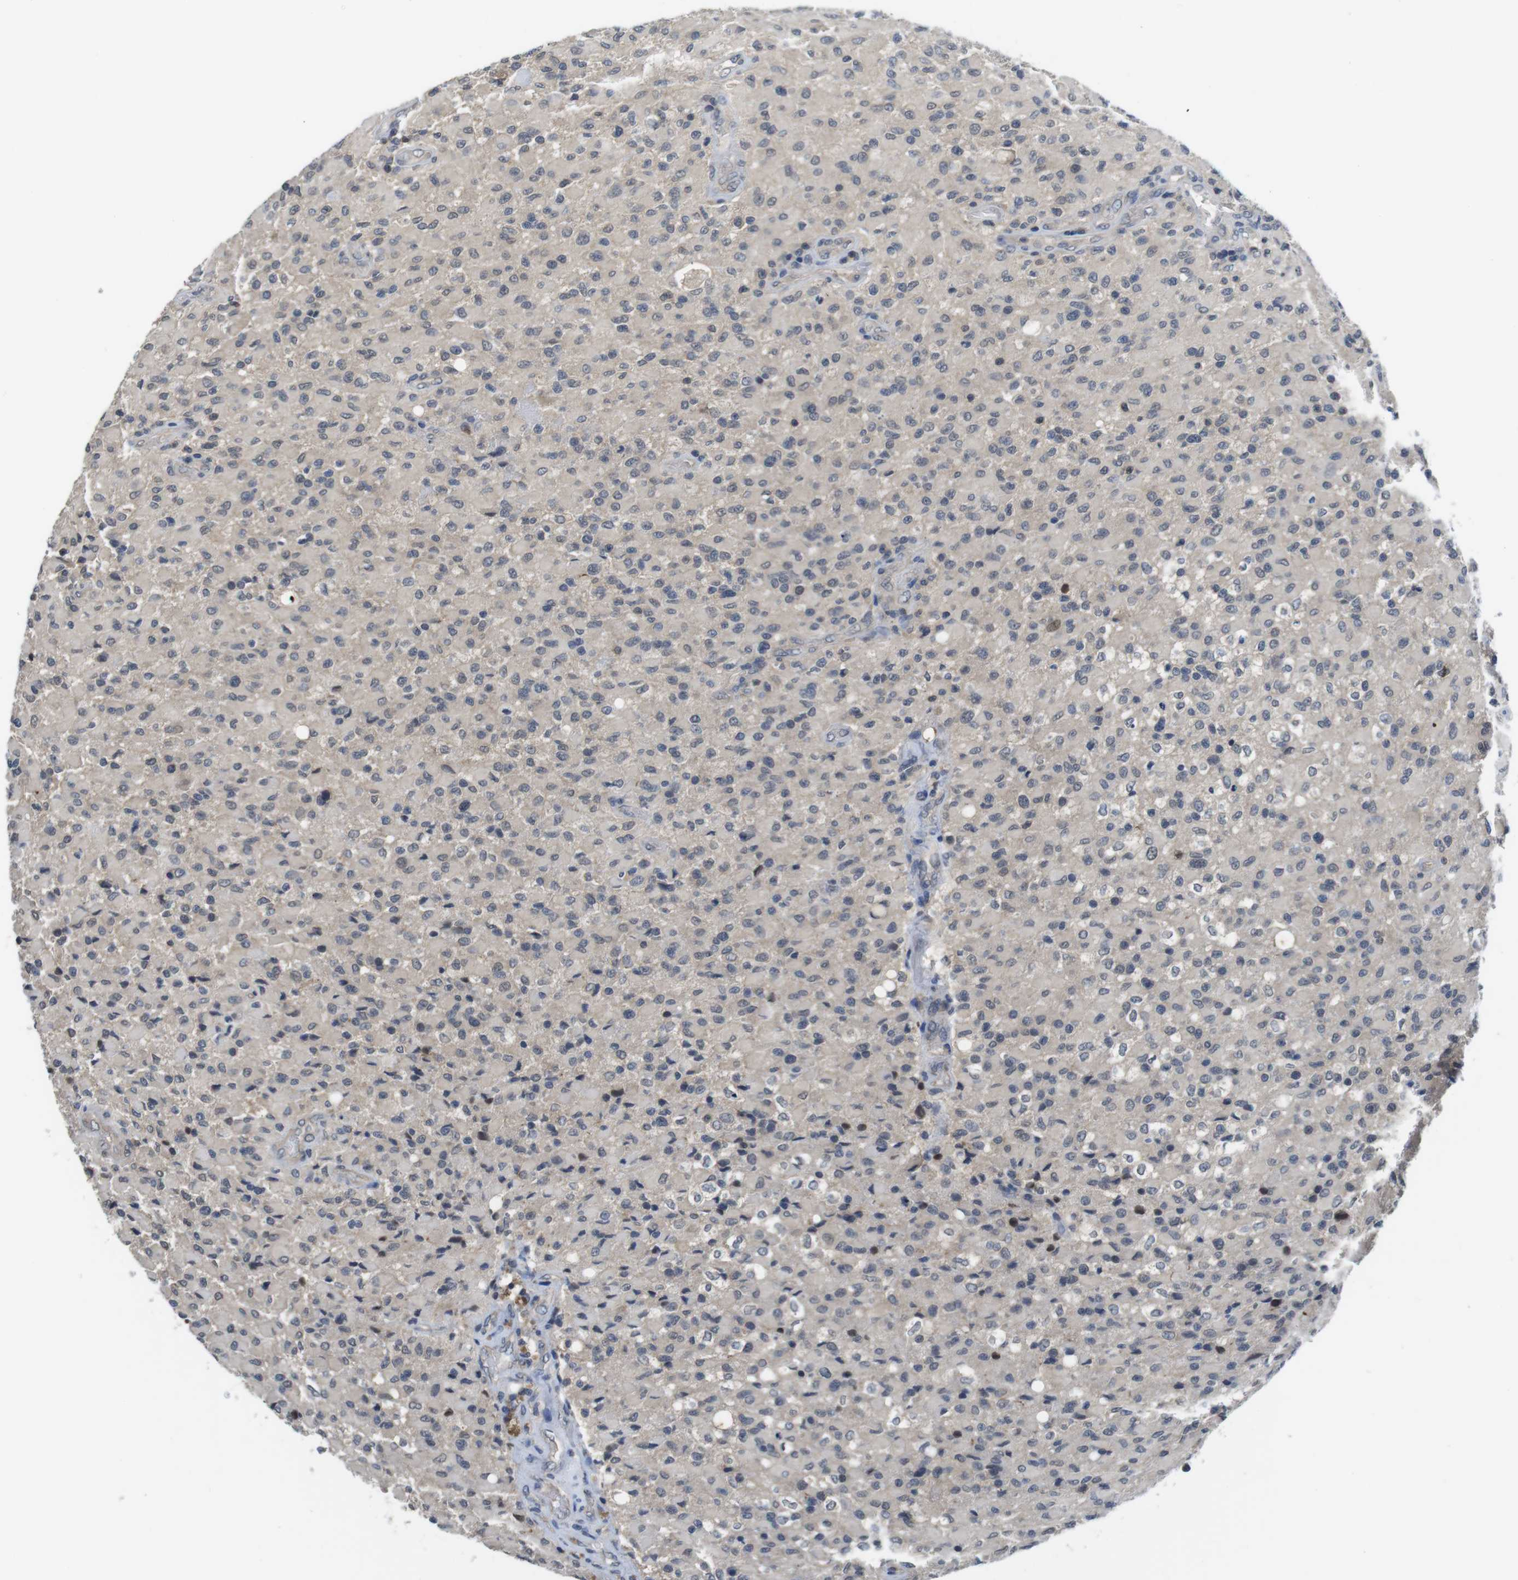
{"staining": {"intensity": "negative", "quantity": "none", "location": "none"}, "tissue": "glioma", "cell_type": "Tumor cells", "image_type": "cancer", "snomed": [{"axis": "morphology", "description": "Glioma, malignant, High grade"}, {"axis": "topography", "description": "Brain"}], "caption": "IHC of human glioma shows no positivity in tumor cells.", "gene": "FADD", "patient": {"sex": "male", "age": 71}}